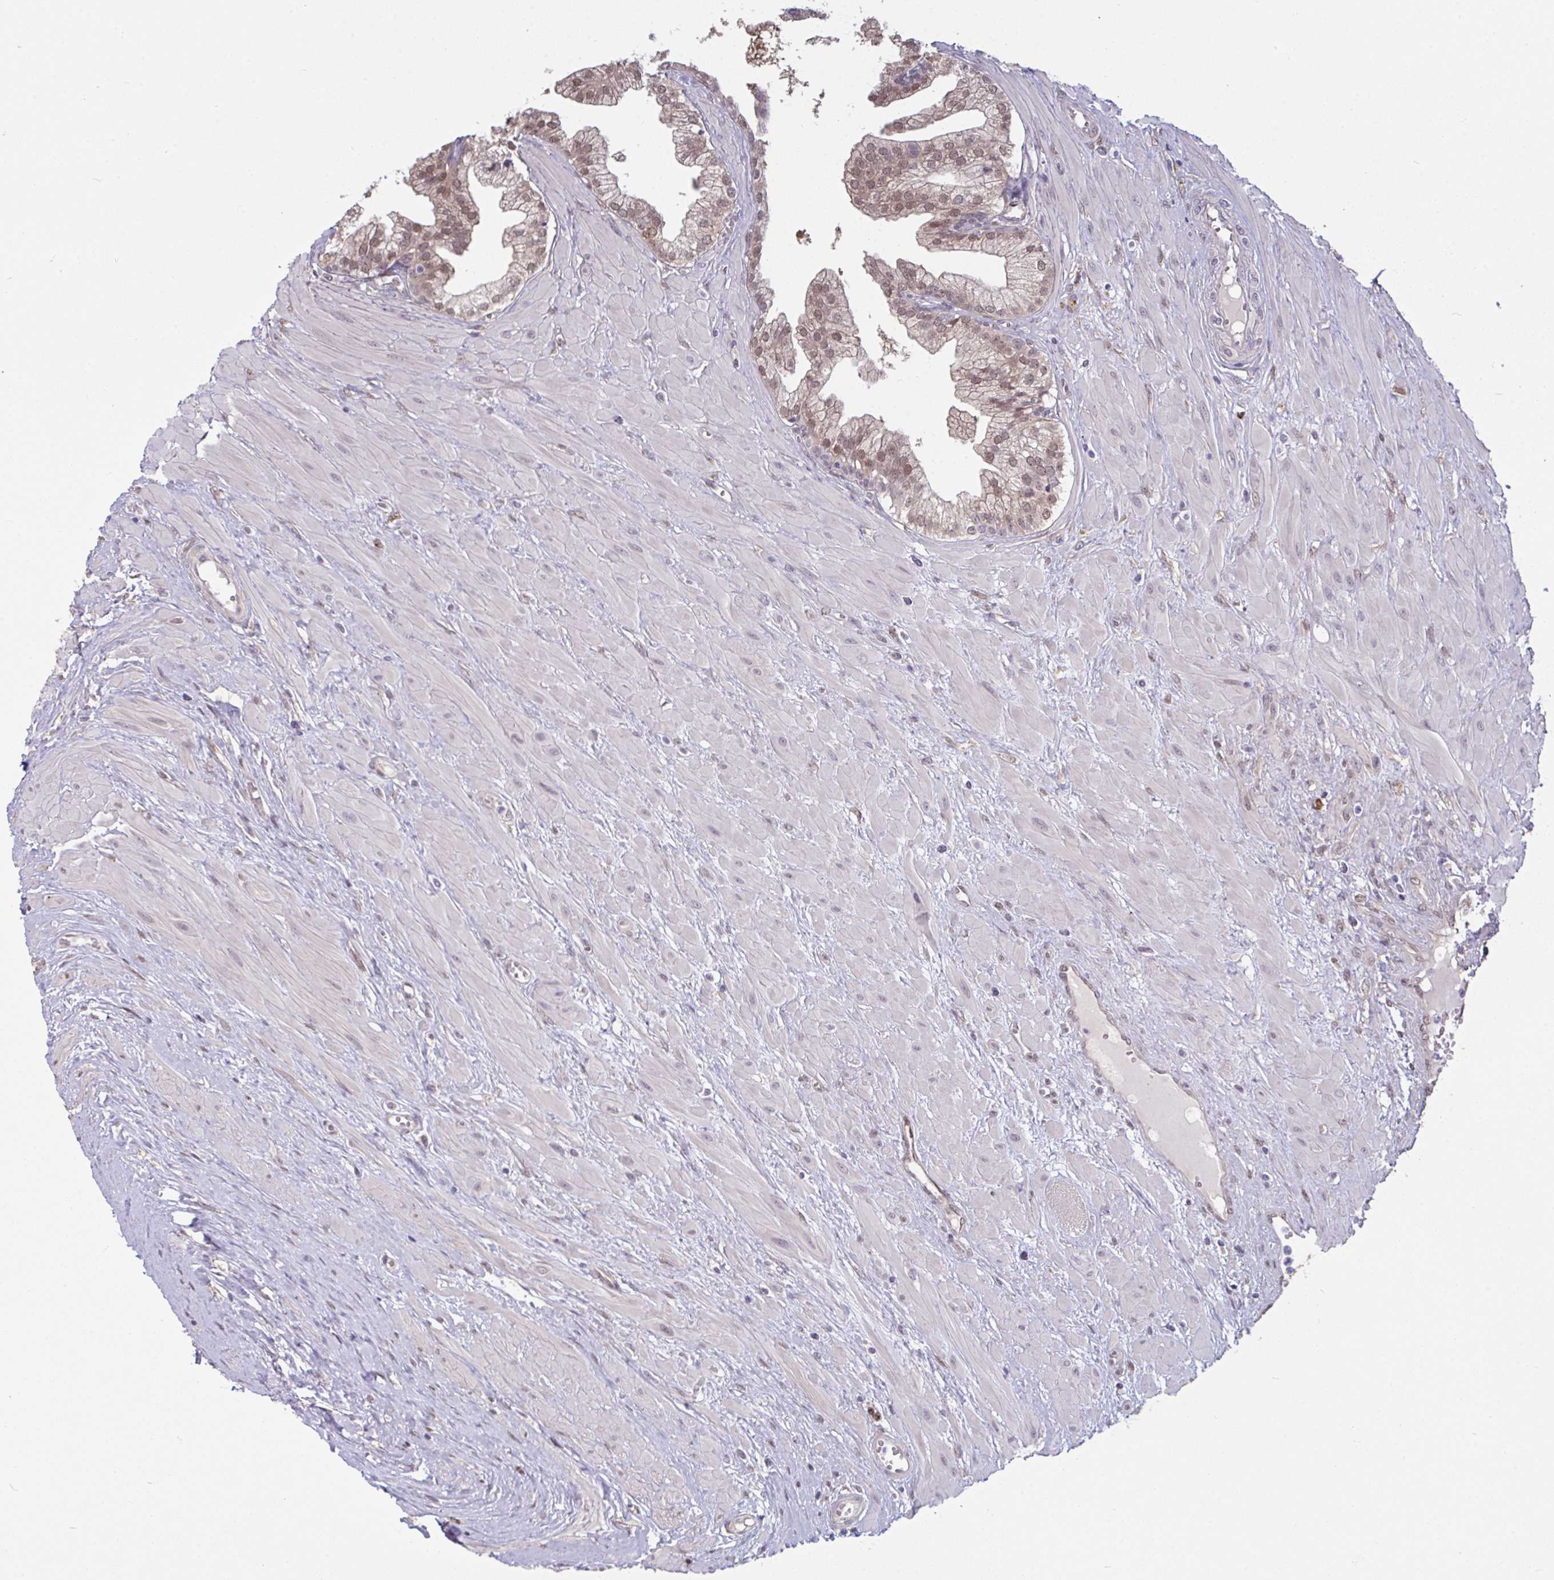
{"staining": {"intensity": "moderate", "quantity": ">75%", "location": "cytoplasmic/membranous,nuclear"}, "tissue": "prostate cancer", "cell_type": "Tumor cells", "image_type": "cancer", "snomed": [{"axis": "morphology", "description": "Adenocarcinoma, Low grade"}, {"axis": "topography", "description": "Prostate"}], "caption": "Protein expression by IHC displays moderate cytoplasmic/membranous and nuclear staining in approximately >75% of tumor cells in prostate adenocarcinoma (low-grade).", "gene": "SETD7", "patient": {"sex": "male", "age": 55}}